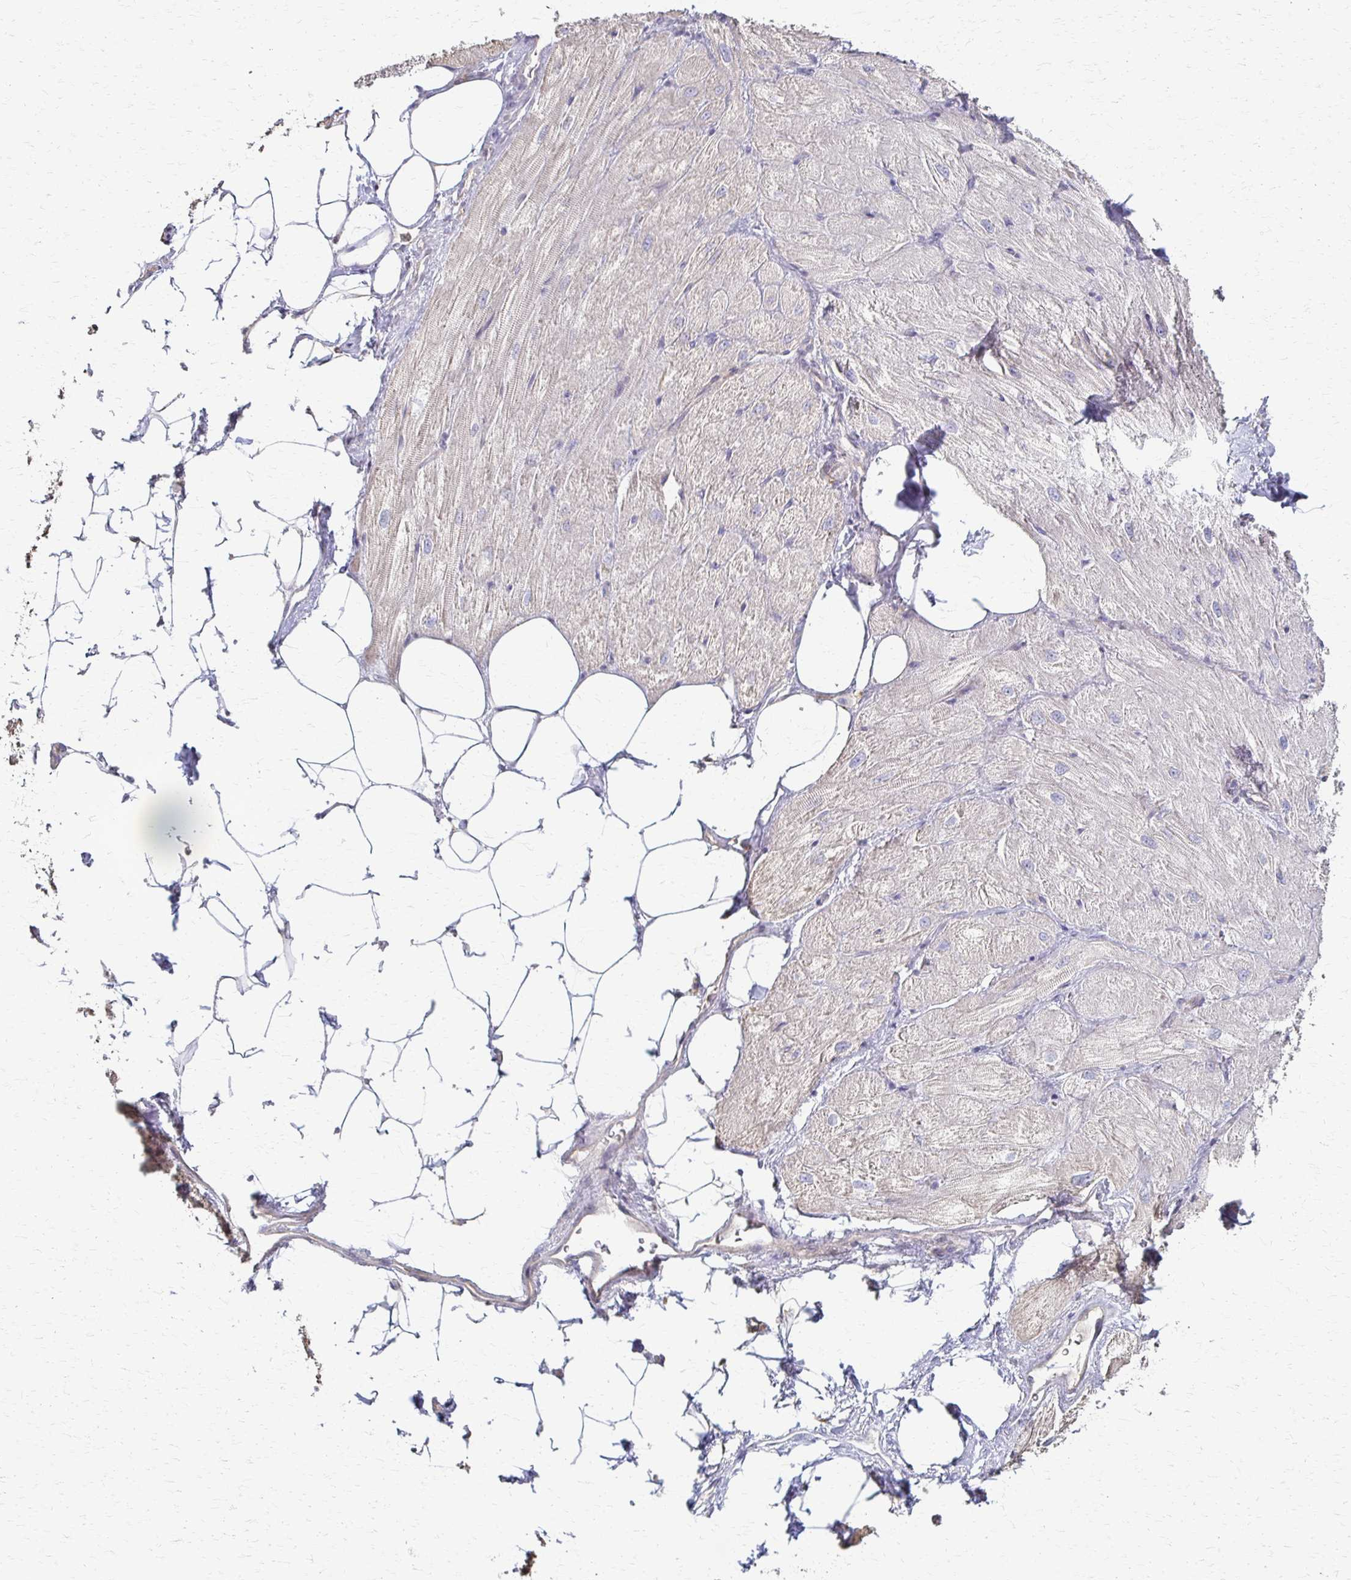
{"staining": {"intensity": "negative", "quantity": "none", "location": "none"}, "tissue": "heart muscle", "cell_type": "Cardiomyocytes", "image_type": "normal", "snomed": [{"axis": "morphology", "description": "Normal tissue, NOS"}, {"axis": "topography", "description": "Heart"}], "caption": "IHC micrograph of unremarkable heart muscle stained for a protein (brown), which shows no positivity in cardiomyocytes.", "gene": "C1QTNF7", "patient": {"sex": "male", "age": 62}}